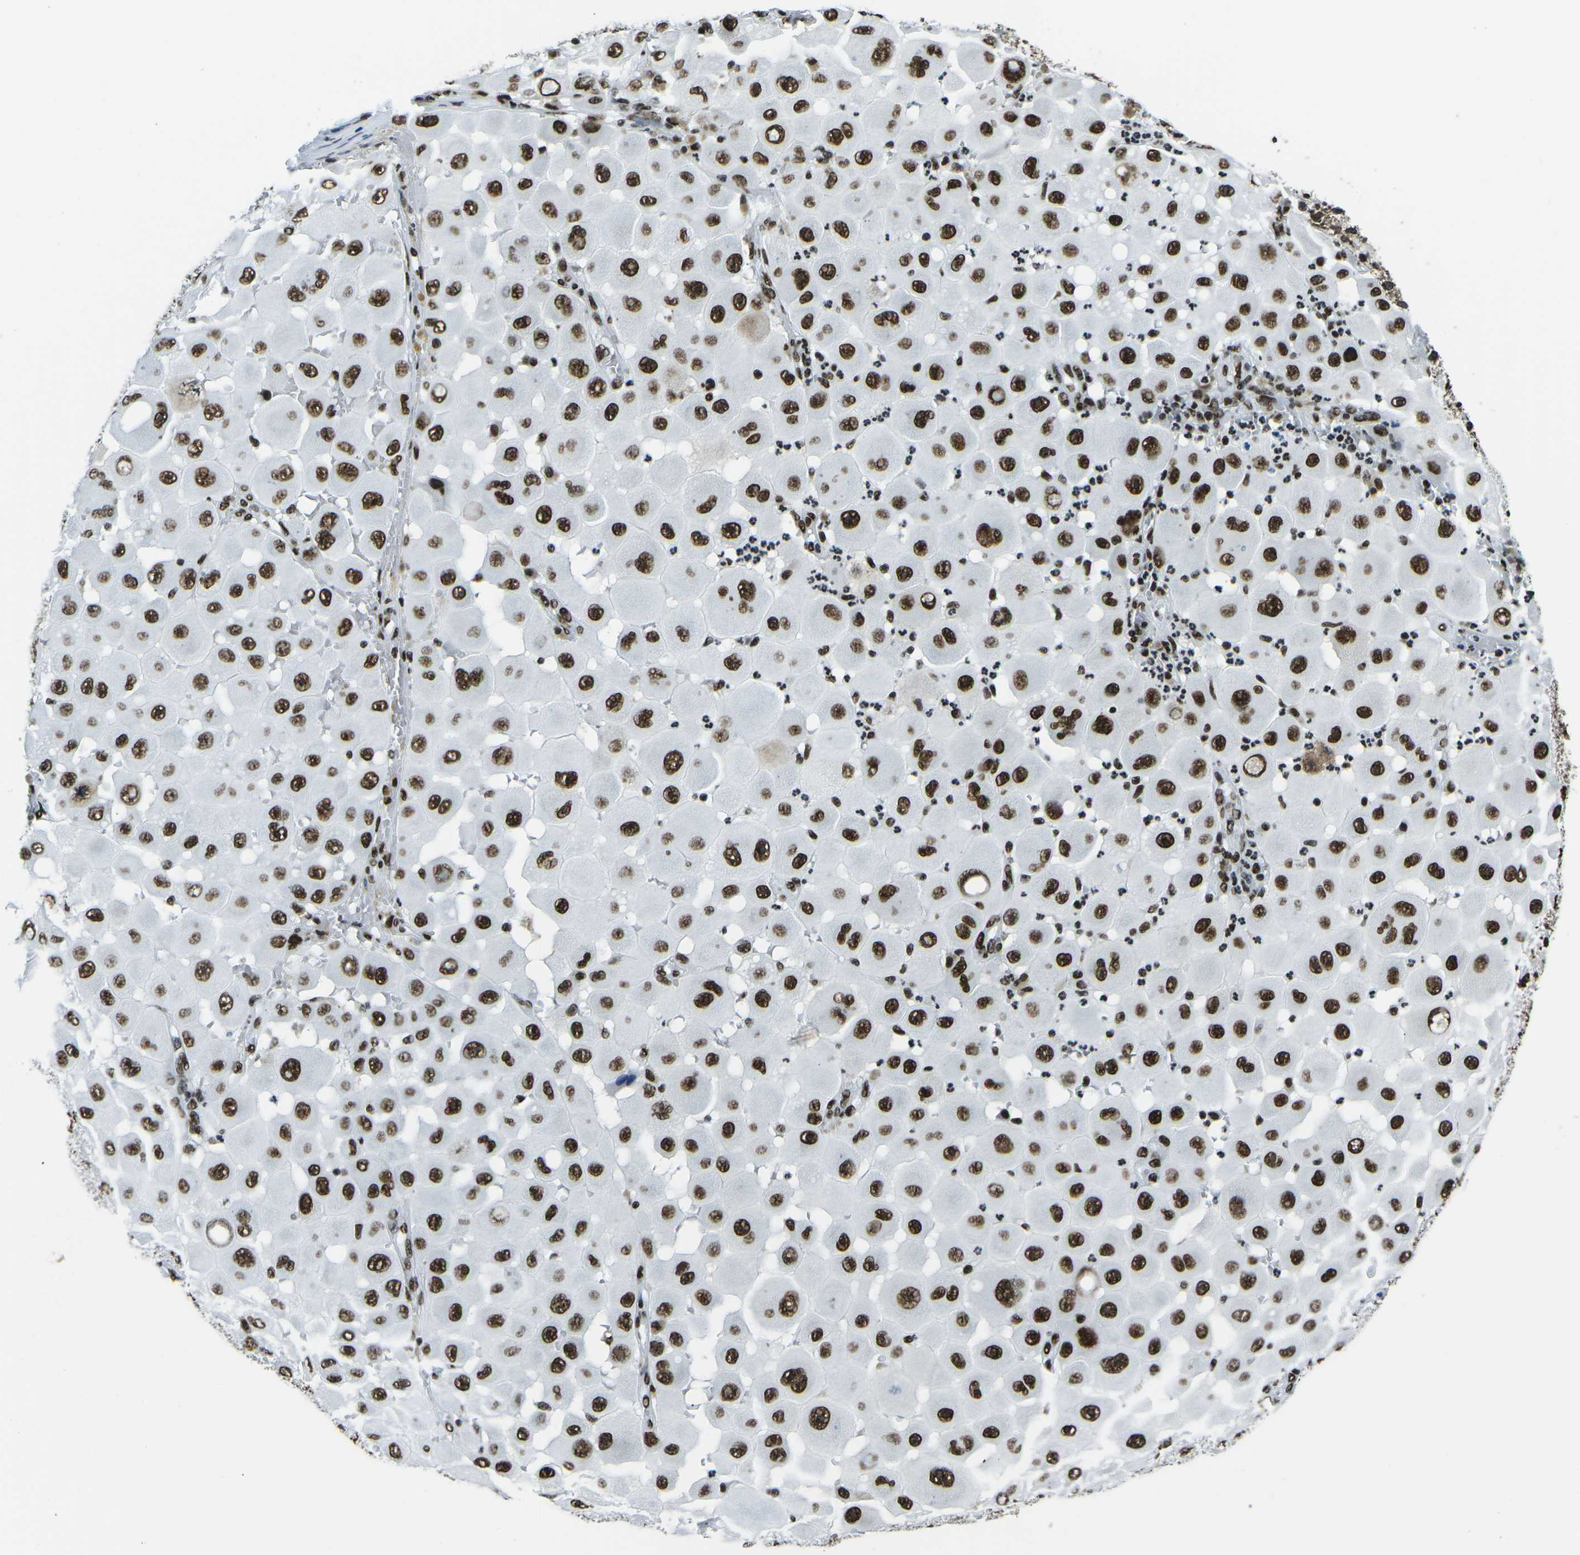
{"staining": {"intensity": "strong", "quantity": ">75%", "location": "nuclear"}, "tissue": "melanoma", "cell_type": "Tumor cells", "image_type": "cancer", "snomed": [{"axis": "morphology", "description": "Malignant melanoma, NOS"}, {"axis": "topography", "description": "Skin"}], "caption": "Immunohistochemistry (IHC) (DAB (3,3'-diaminobenzidine)) staining of melanoma displays strong nuclear protein staining in approximately >75% of tumor cells.", "gene": "HNRNPL", "patient": {"sex": "female", "age": 81}}